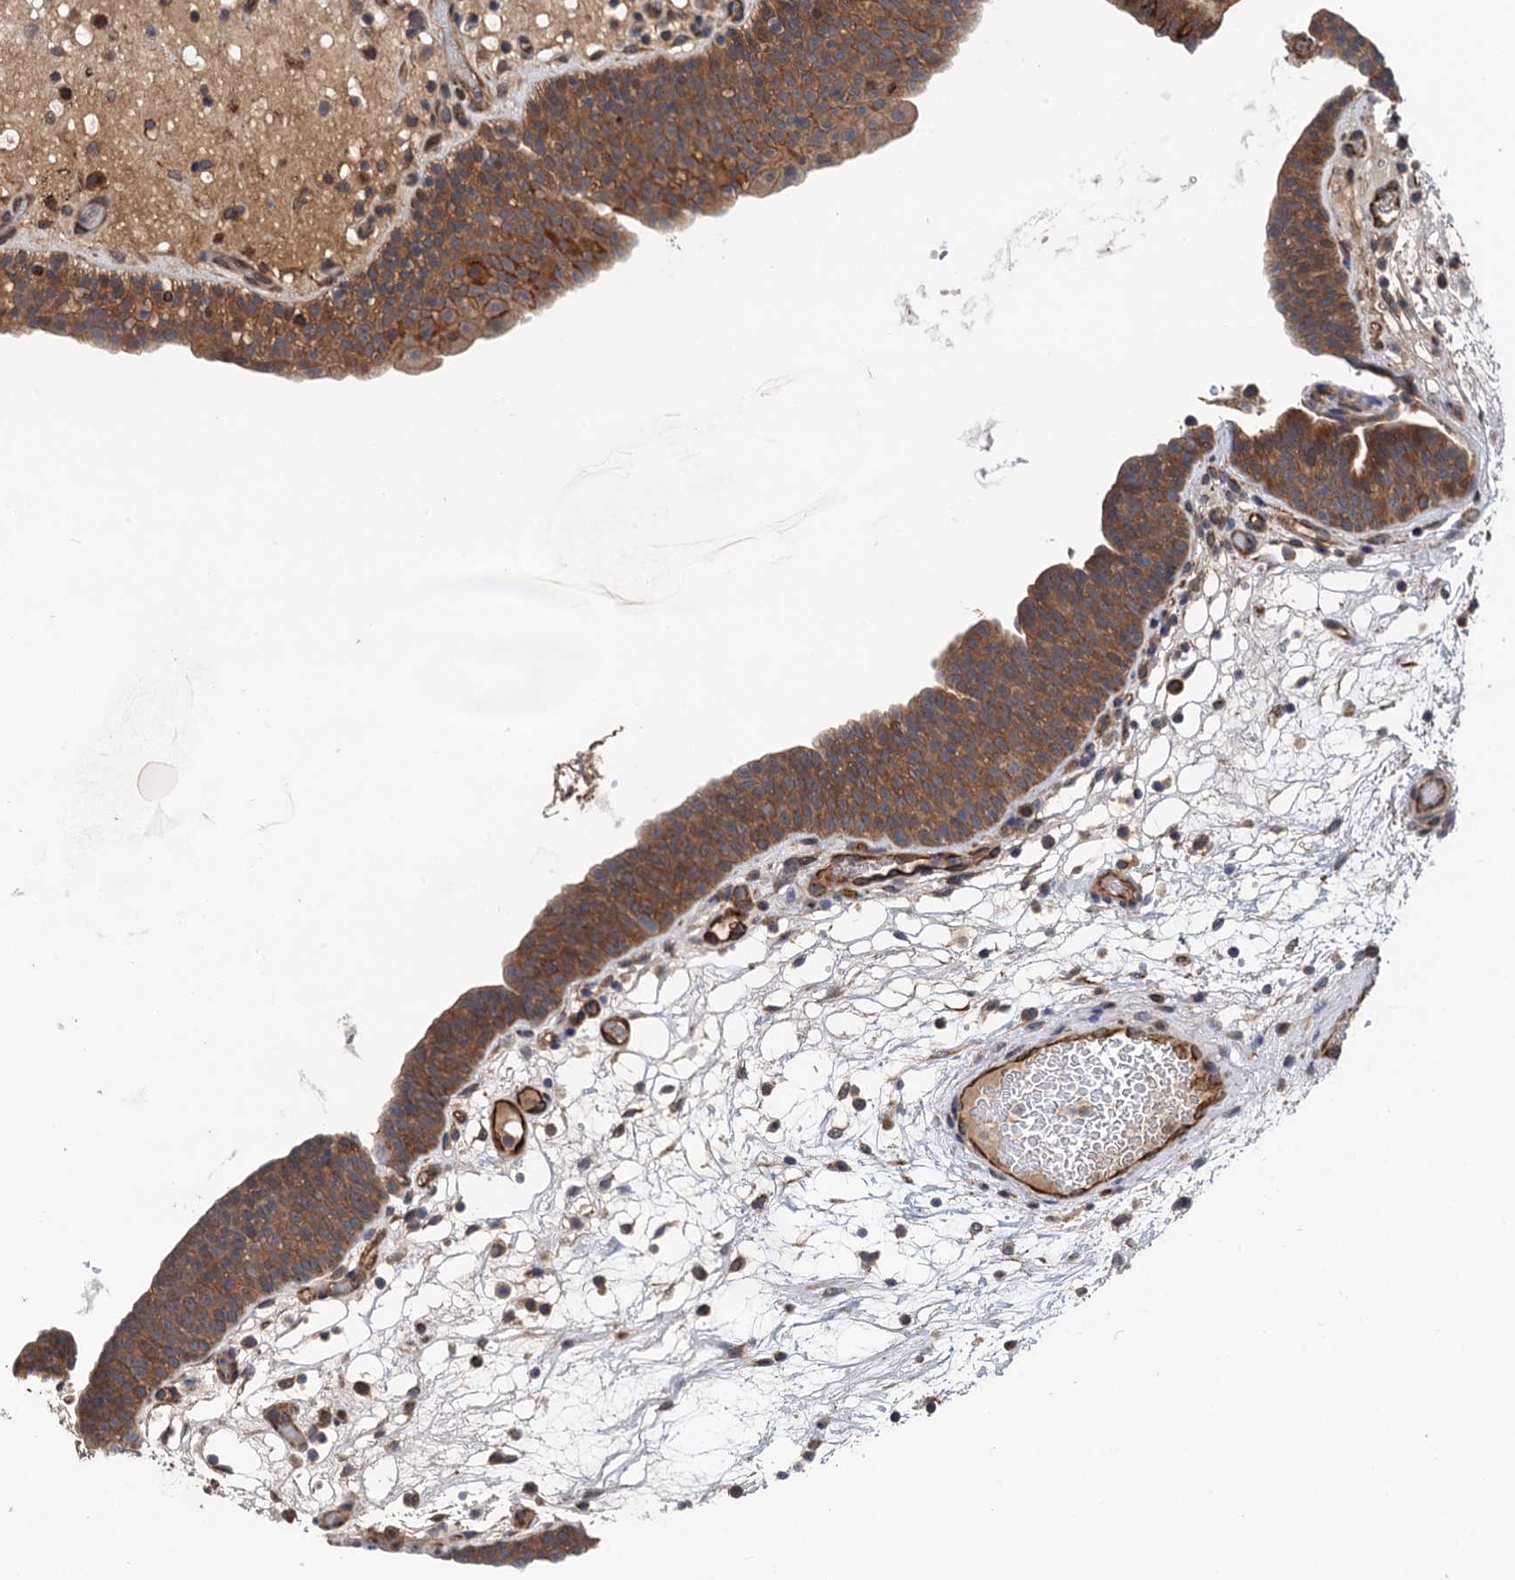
{"staining": {"intensity": "moderate", "quantity": ">75%", "location": "cytoplasmic/membranous"}, "tissue": "urinary bladder", "cell_type": "Urothelial cells", "image_type": "normal", "snomed": [{"axis": "morphology", "description": "Normal tissue, NOS"}, {"axis": "topography", "description": "Urinary bladder"}], "caption": "About >75% of urothelial cells in normal urinary bladder exhibit moderate cytoplasmic/membranous protein expression as visualized by brown immunohistochemical staining.", "gene": "PJA2", "patient": {"sex": "male", "age": 71}}